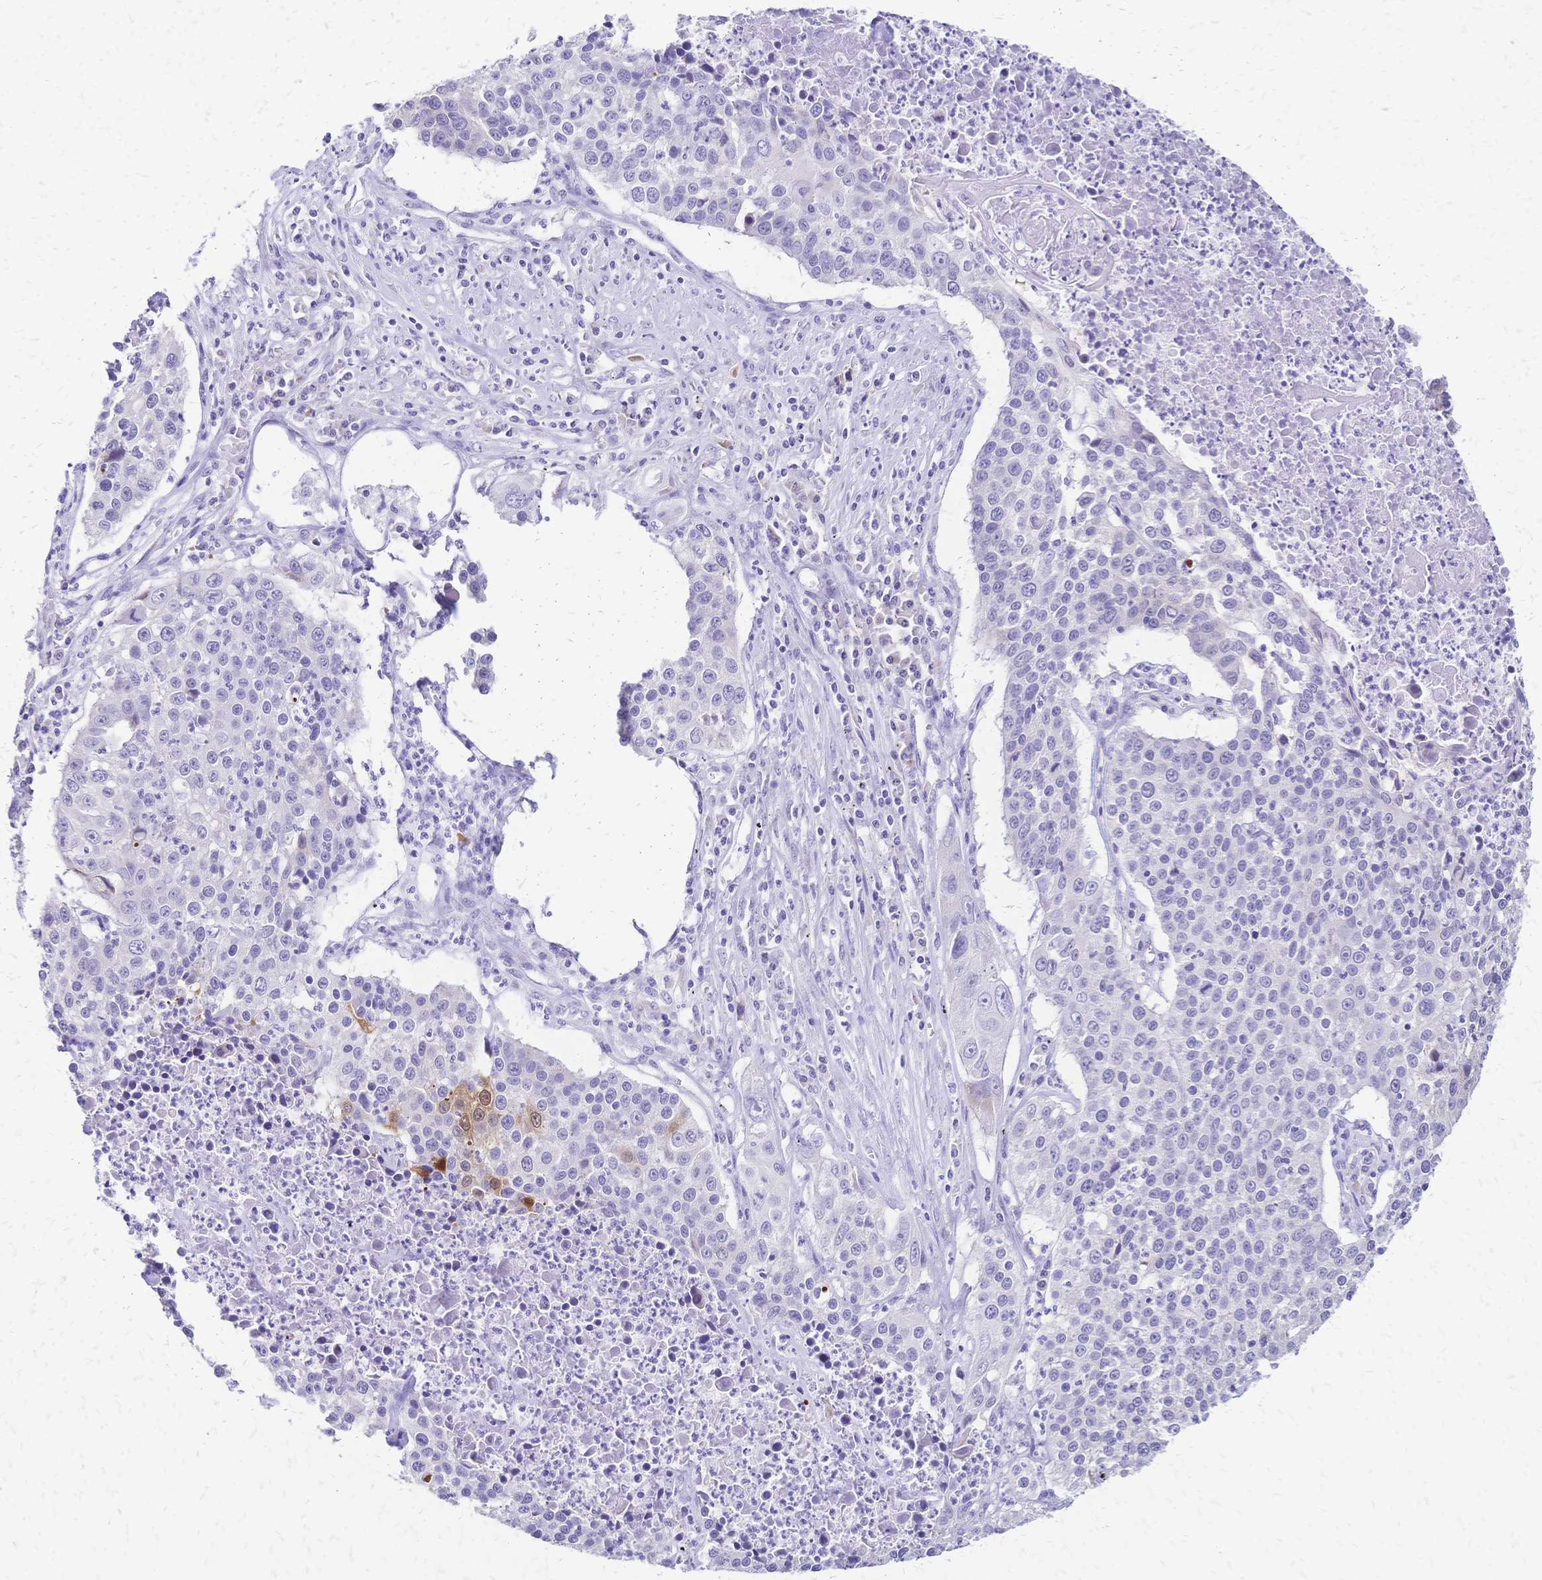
{"staining": {"intensity": "negative", "quantity": "none", "location": "none"}, "tissue": "lung cancer", "cell_type": "Tumor cells", "image_type": "cancer", "snomed": [{"axis": "morphology", "description": "Squamous cell carcinoma, NOS"}, {"axis": "morphology", "description": "Squamous cell carcinoma, metastatic, NOS"}, {"axis": "topography", "description": "Lung"}, {"axis": "topography", "description": "Pleura, NOS"}], "caption": "Histopathology image shows no significant protein staining in tumor cells of lung cancer. The staining is performed using DAB brown chromogen with nuclei counter-stained in using hematoxylin.", "gene": "GRB7", "patient": {"sex": "male", "age": 72}}